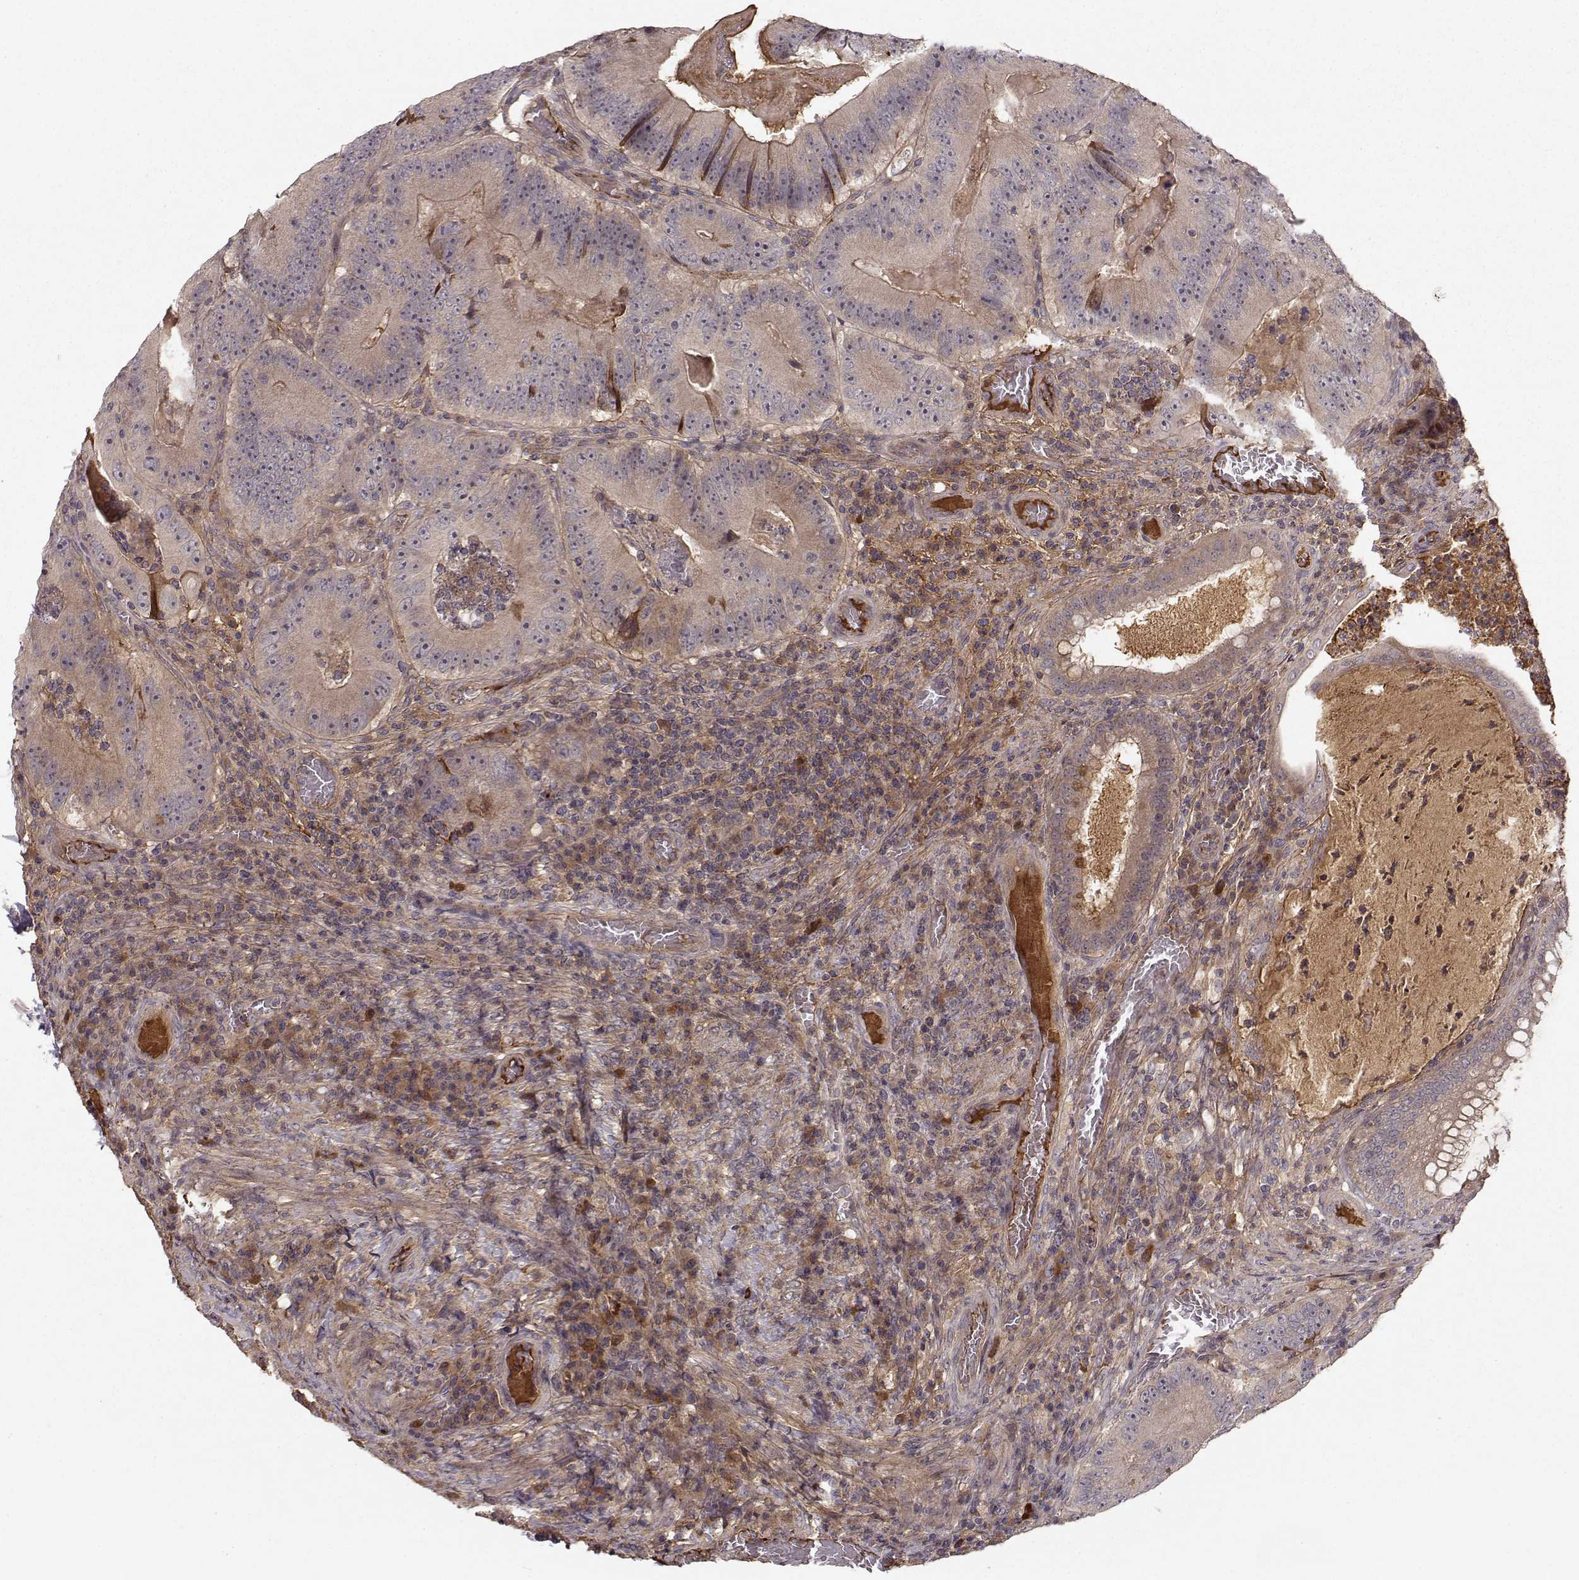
{"staining": {"intensity": "weak", "quantity": "25%-75%", "location": "cytoplasmic/membranous"}, "tissue": "colorectal cancer", "cell_type": "Tumor cells", "image_type": "cancer", "snomed": [{"axis": "morphology", "description": "Adenocarcinoma, NOS"}, {"axis": "topography", "description": "Colon"}], "caption": "Colorectal adenocarcinoma was stained to show a protein in brown. There is low levels of weak cytoplasmic/membranous expression in approximately 25%-75% of tumor cells.", "gene": "WNT6", "patient": {"sex": "female", "age": 86}}